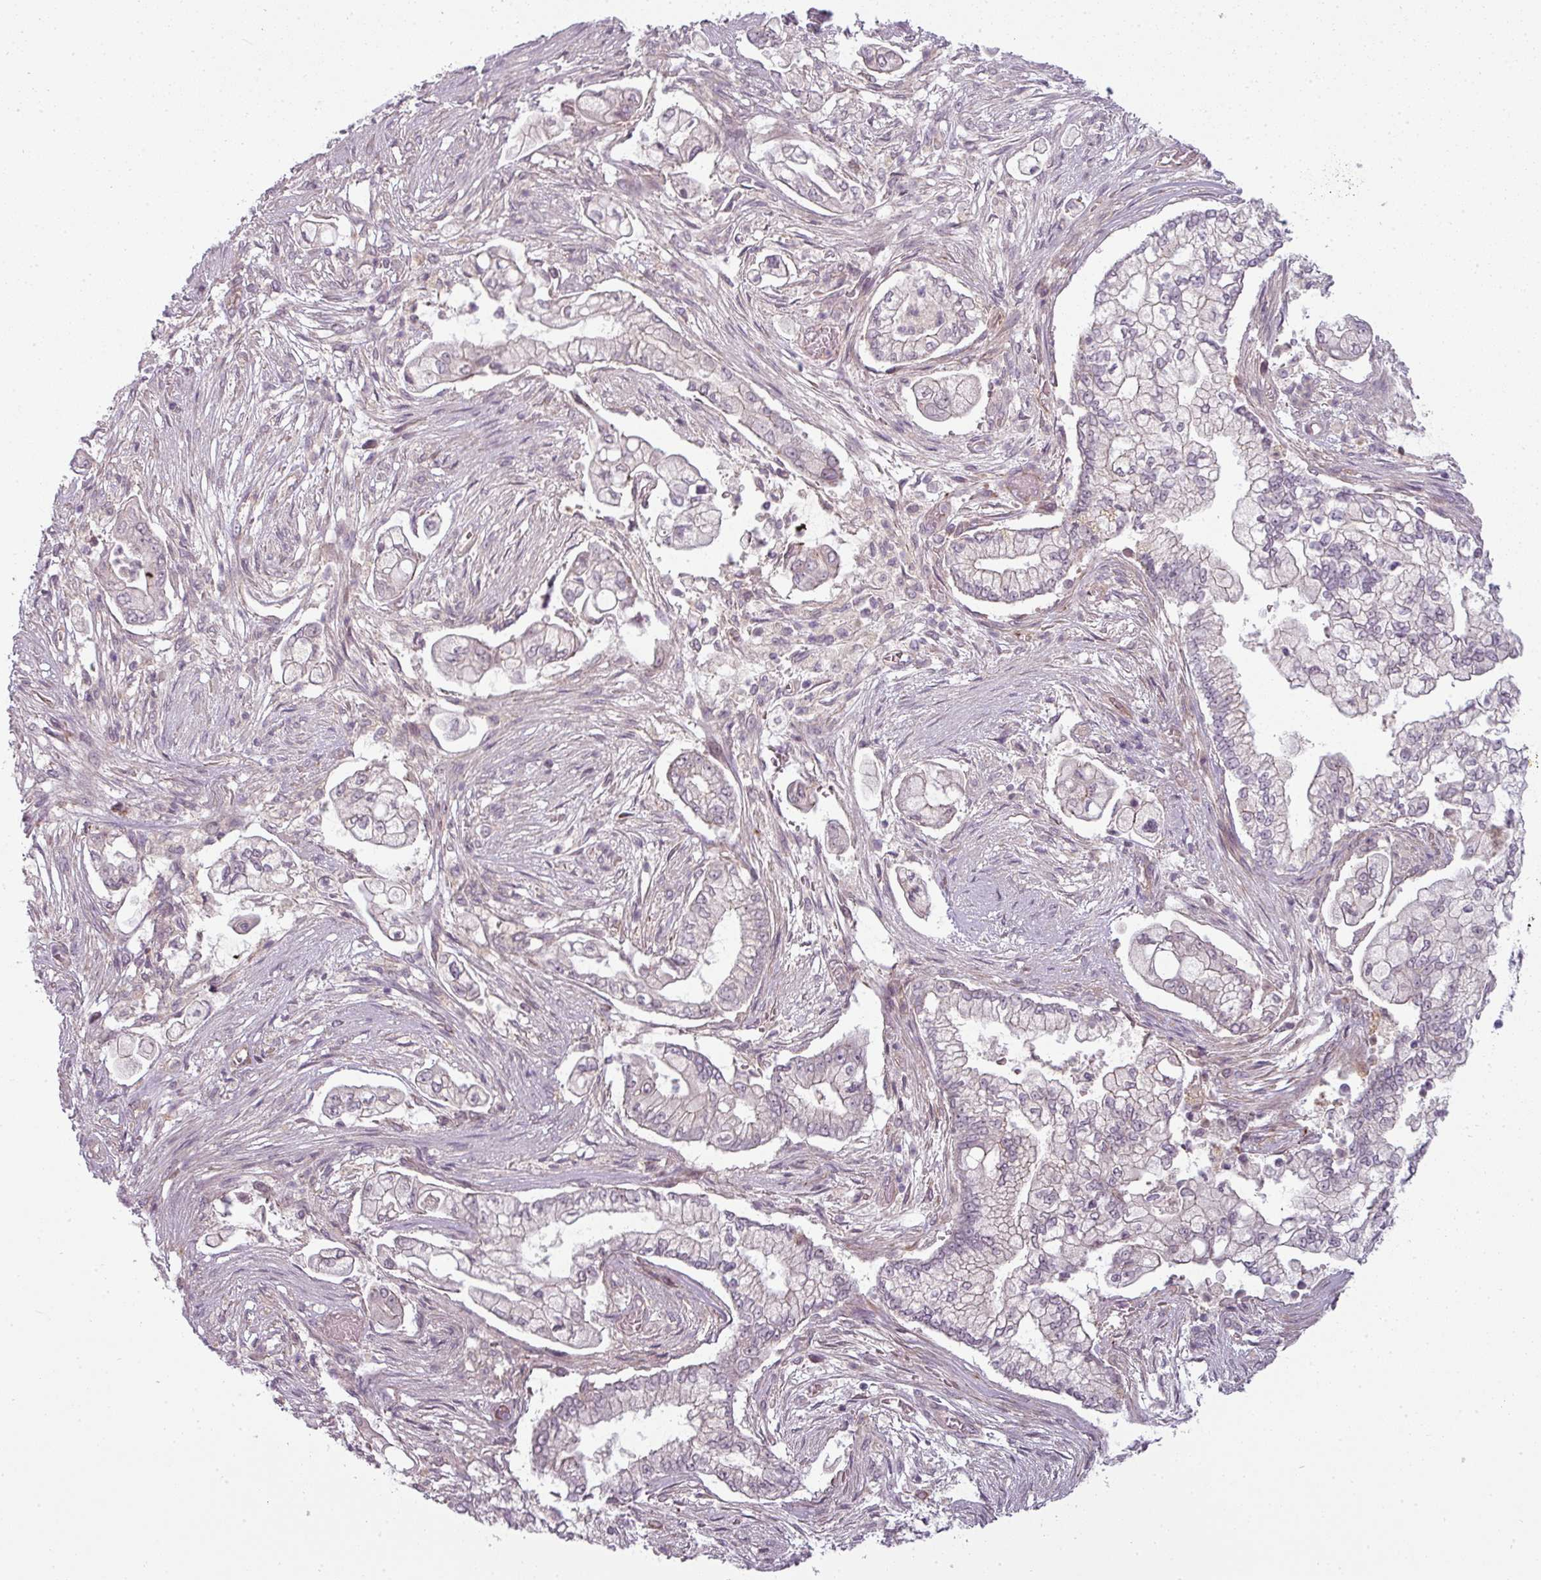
{"staining": {"intensity": "negative", "quantity": "none", "location": "none"}, "tissue": "pancreatic cancer", "cell_type": "Tumor cells", "image_type": "cancer", "snomed": [{"axis": "morphology", "description": "Adenocarcinoma, NOS"}, {"axis": "topography", "description": "Pancreas"}], "caption": "A high-resolution image shows immunohistochemistry (IHC) staining of adenocarcinoma (pancreatic), which shows no significant staining in tumor cells.", "gene": "SLC16A9", "patient": {"sex": "female", "age": 69}}